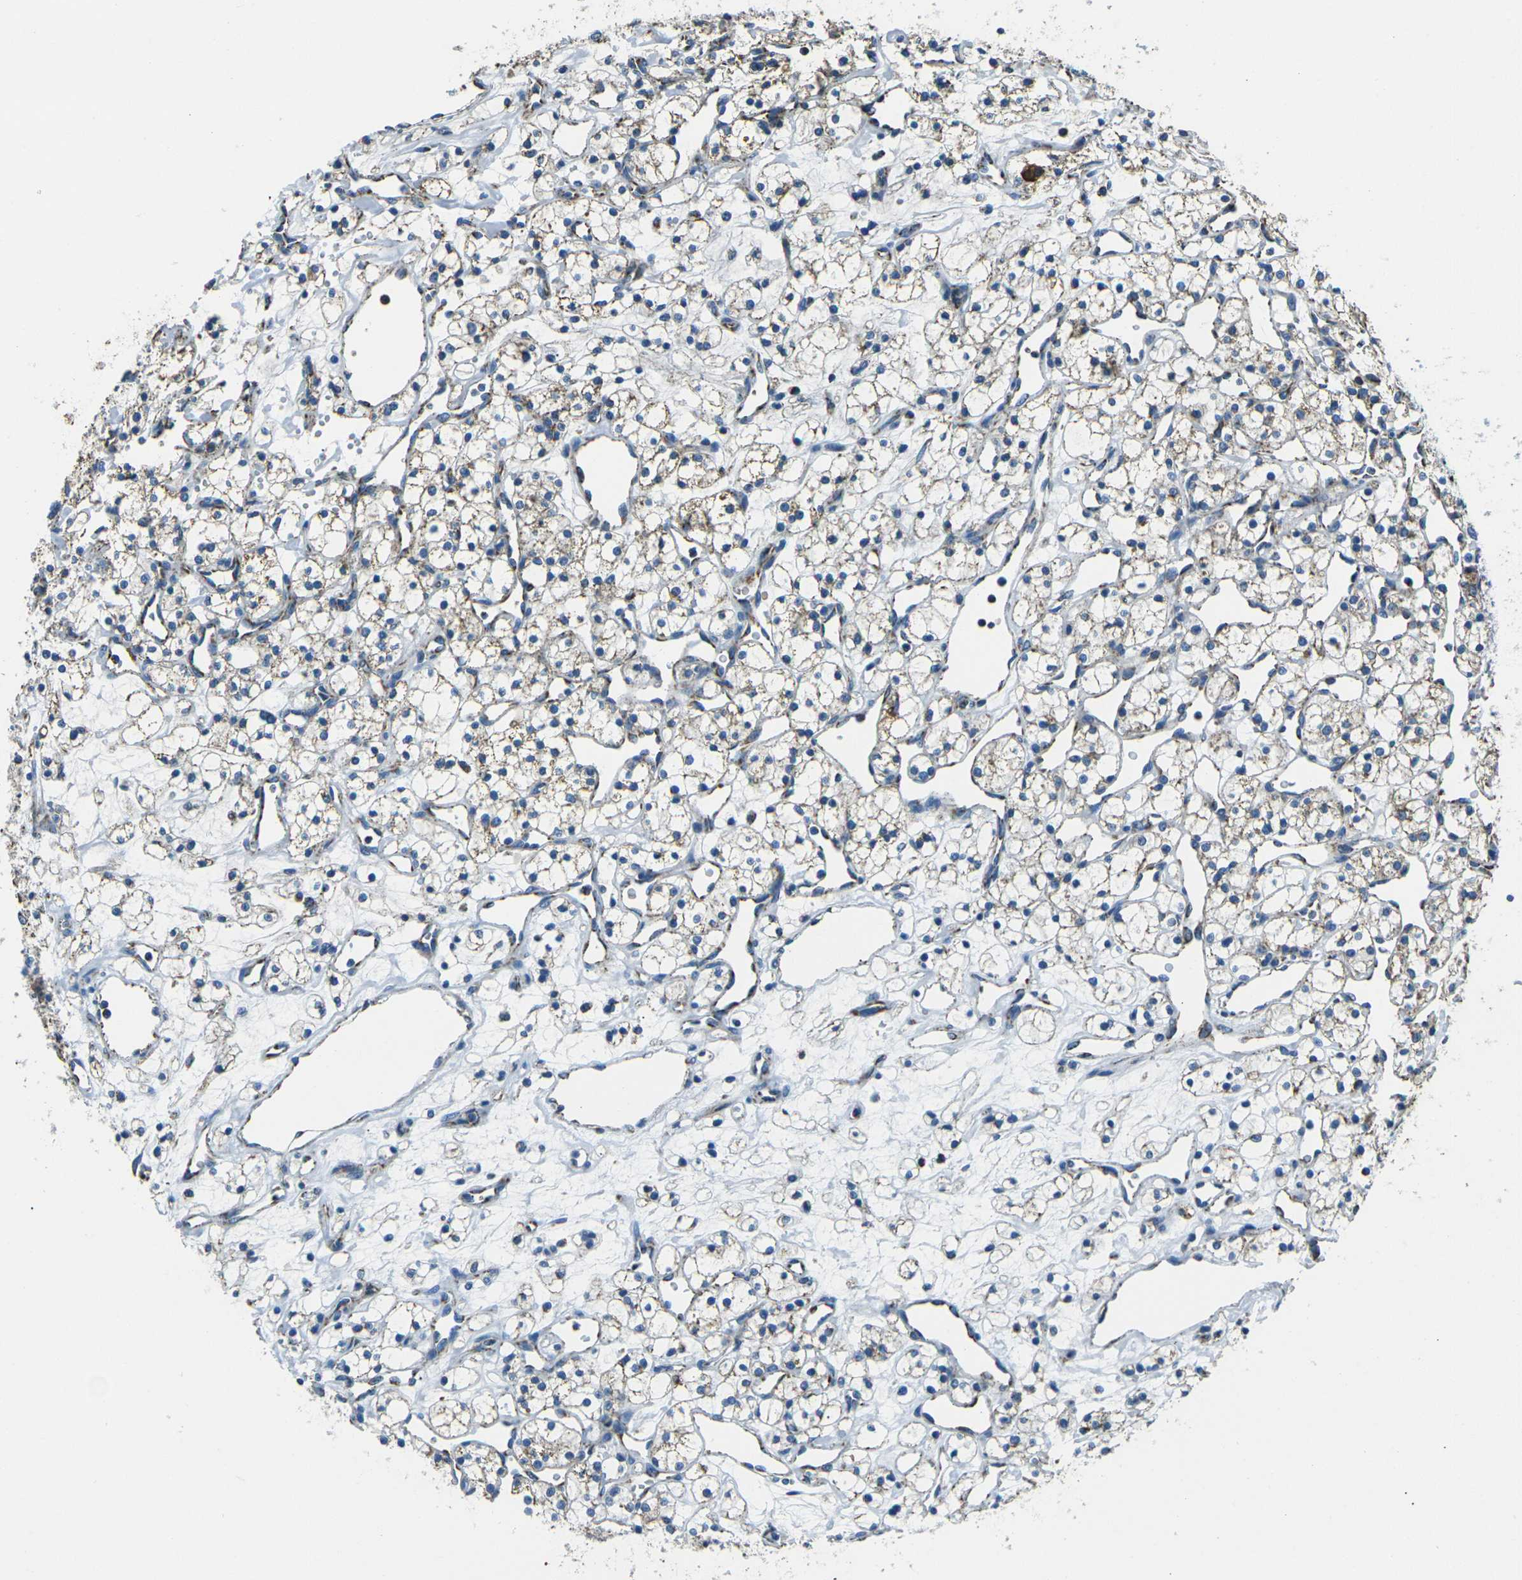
{"staining": {"intensity": "weak", "quantity": ">75%", "location": "cytoplasmic/membranous"}, "tissue": "renal cancer", "cell_type": "Tumor cells", "image_type": "cancer", "snomed": [{"axis": "morphology", "description": "Adenocarcinoma, NOS"}, {"axis": "topography", "description": "Kidney"}], "caption": "Adenocarcinoma (renal) tissue demonstrates weak cytoplasmic/membranous positivity in approximately >75% of tumor cells, visualized by immunohistochemistry. (brown staining indicates protein expression, while blue staining denotes nuclei).", "gene": "IRF3", "patient": {"sex": "female", "age": 60}}